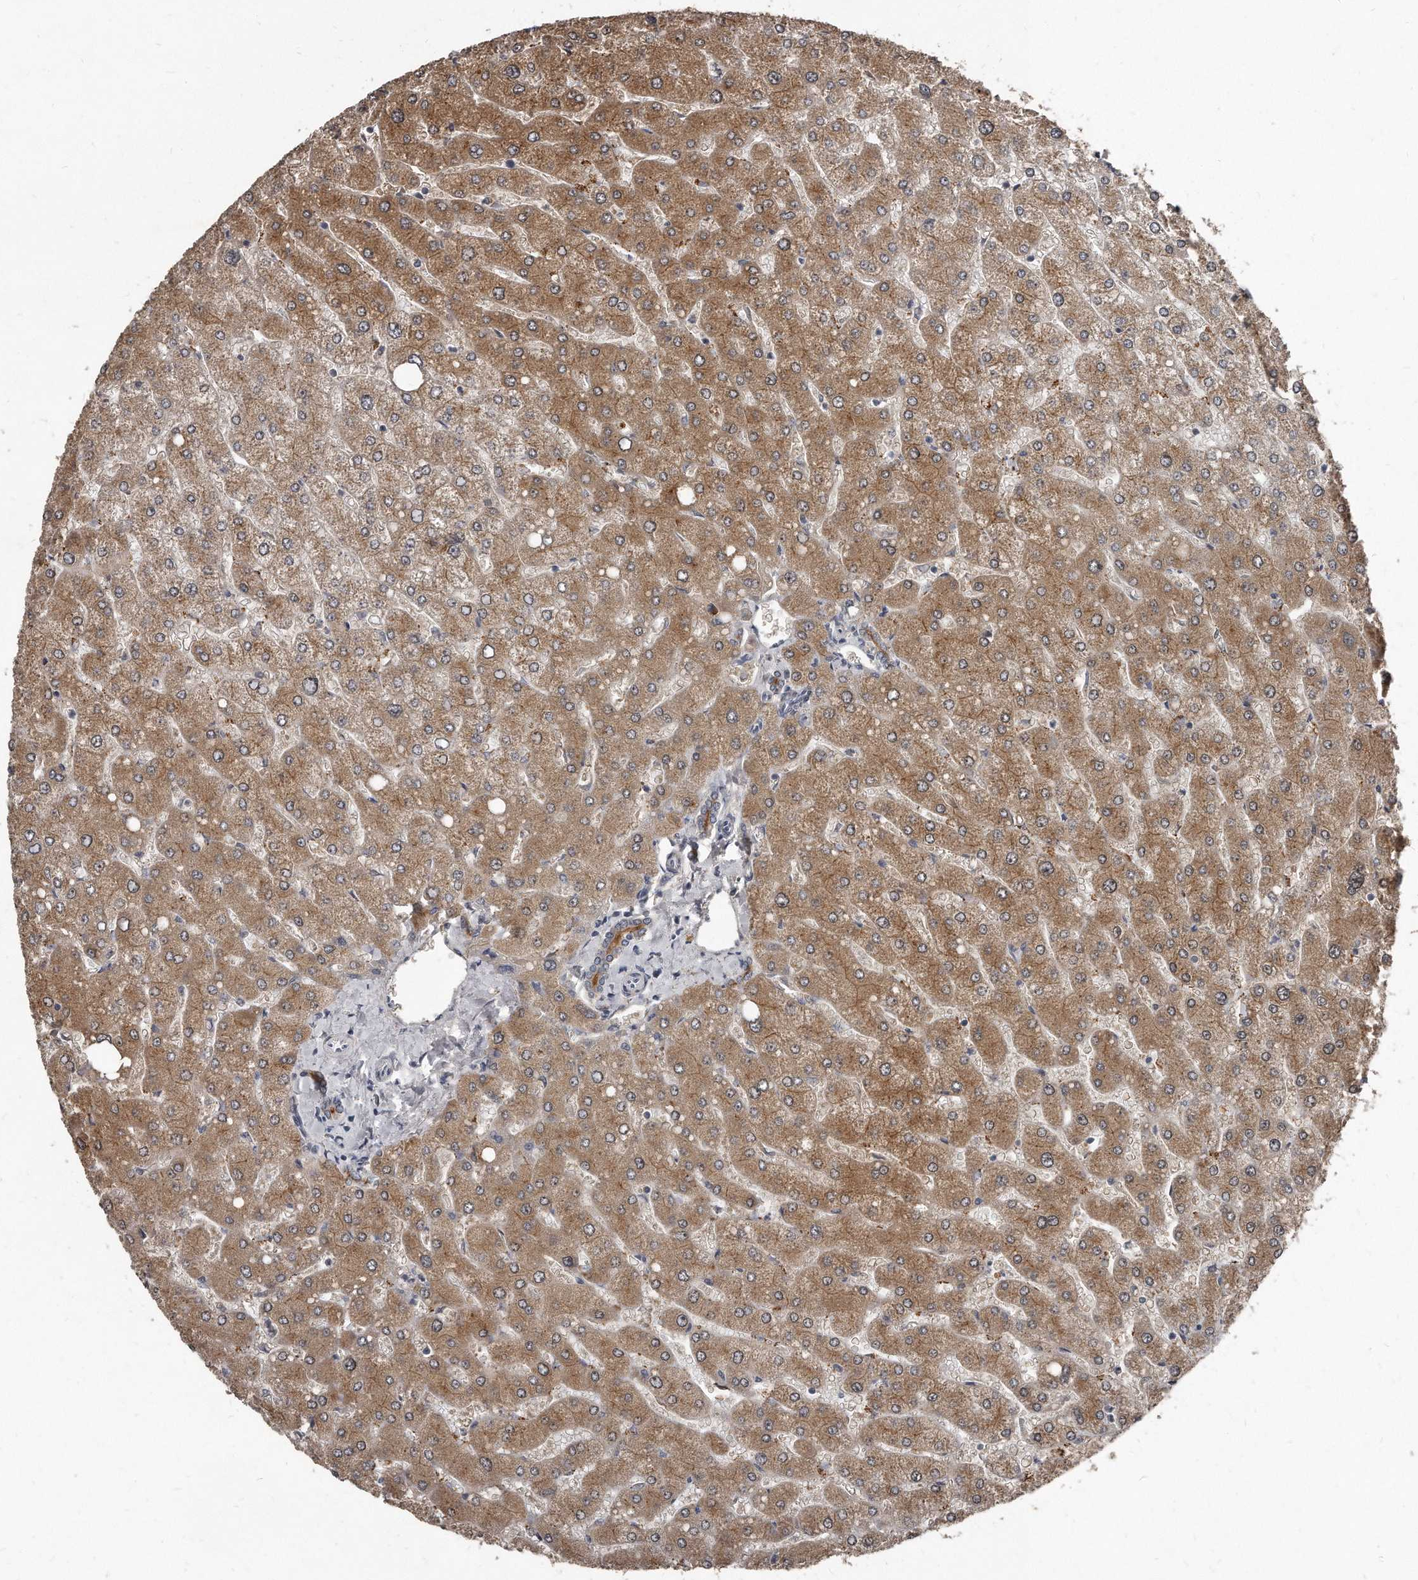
{"staining": {"intensity": "weak", "quantity": "<25%", "location": "cytoplasmic/membranous"}, "tissue": "liver", "cell_type": "Cholangiocytes", "image_type": "normal", "snomed": [{"axis": "morphology", "description": "Normal tissue, NOS"}, {"axis": "topography", "description": "Liver"}], "caption": "Human liver stained for a protein using IHC exhibits no staining in cholangiocytes.", "gene": "GRB10", "patient": {"sex": "male", "age": 55}}